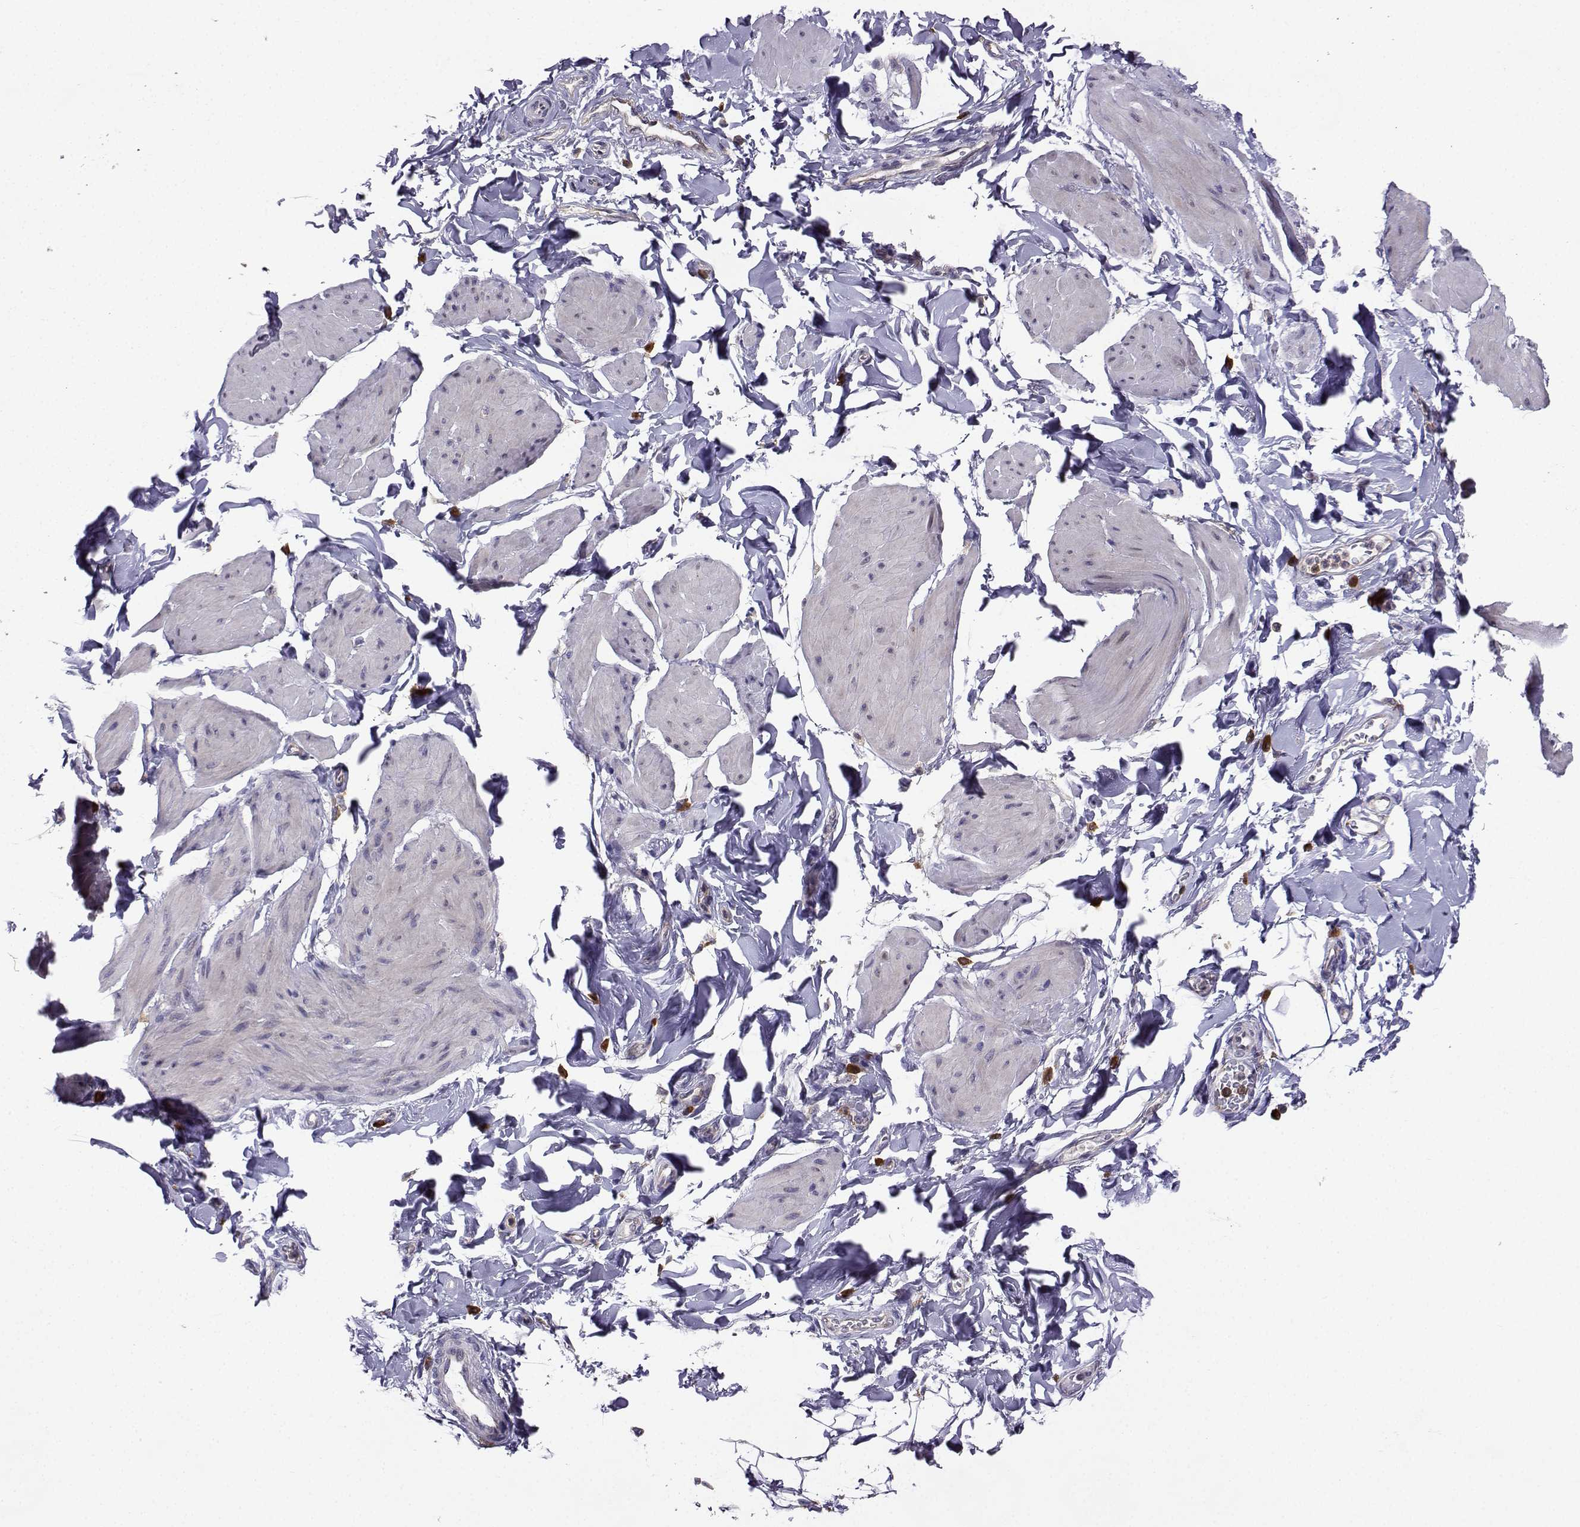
{"staining": {"intensity": "negative", "quantity": "none", "location": "none"}, "tissue": "smooth muscle", "cell_type": "Smooth muscle cells", "image_type": "normal", "snomed": [{"axis": "morphology", "description": "Normal tissue, NOS"}, {"axis": "topography", "description": "Adipose tissue"}, {"axis": "topography", "description": "Smooth muscle"}, {"axis": "topography", "description": "Peripheral nerve tissue"}], "caption": "Immunohistochemistry of unremarkable human smooth muscle displays no positivity in smooth muscle cells. Nuclei are stained in blue.", "gene": "STXBP5", "patient": {"sex": "male", "age": 83}}